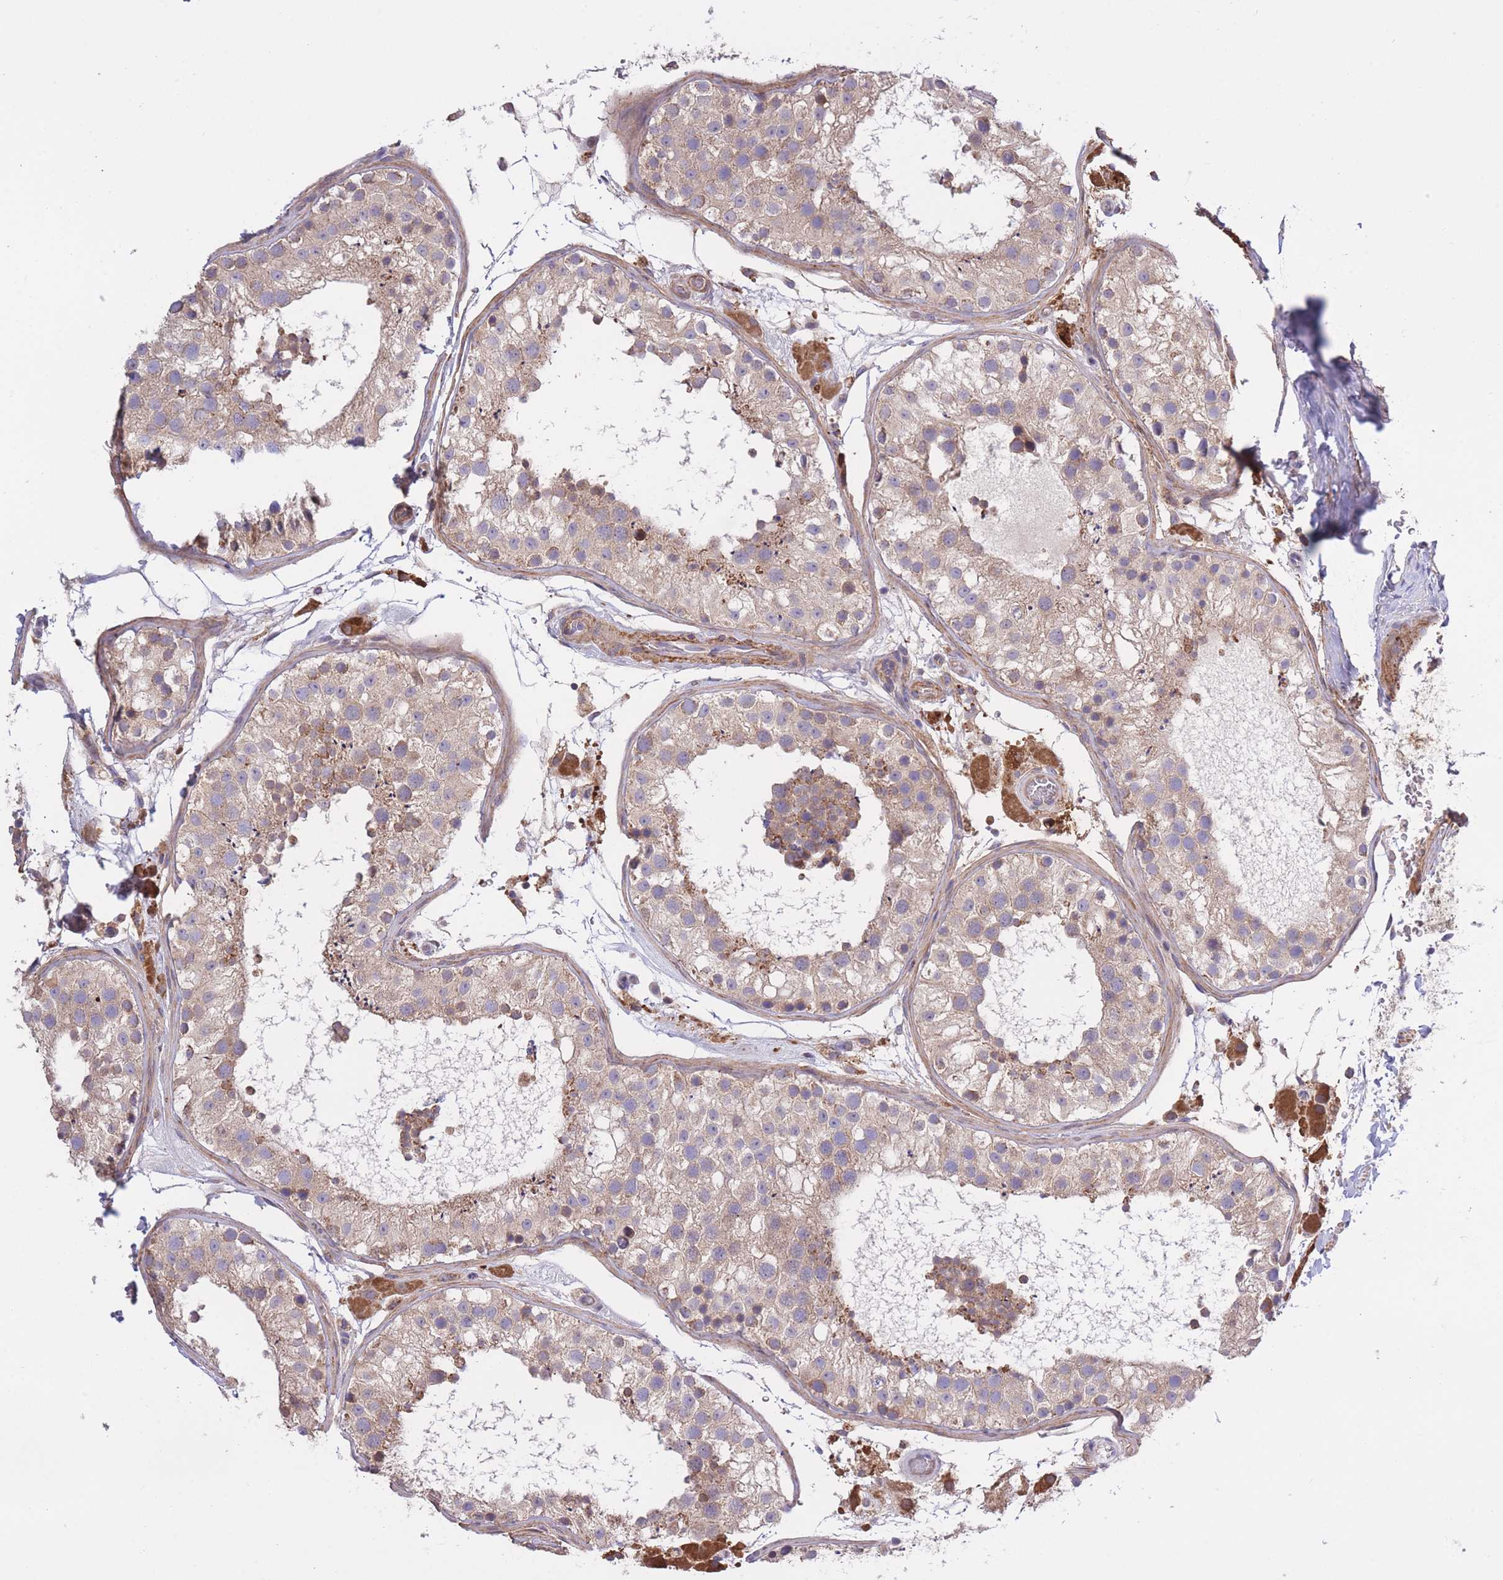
{"staining": {"intensity": "weak", "quantity": ">75%", "location": "cytoplasmic/membranous"}, "tissue": "testis", "cell_type": "Cells in seminiferous ducts", "image_type": "normal", "snomed": [{"axis": "morphology", "description": "Normal tissue, NOS"}, {"axis": "topography", "description": "Testis"}], "caption": "Testis stained with a brown dye shows weak cytoplasmic/membranous positive expression in about >75% of cells in seminiferous ducts.", "gene": "ATP13A2", "patient": {"sex": "male", "age": 26}}